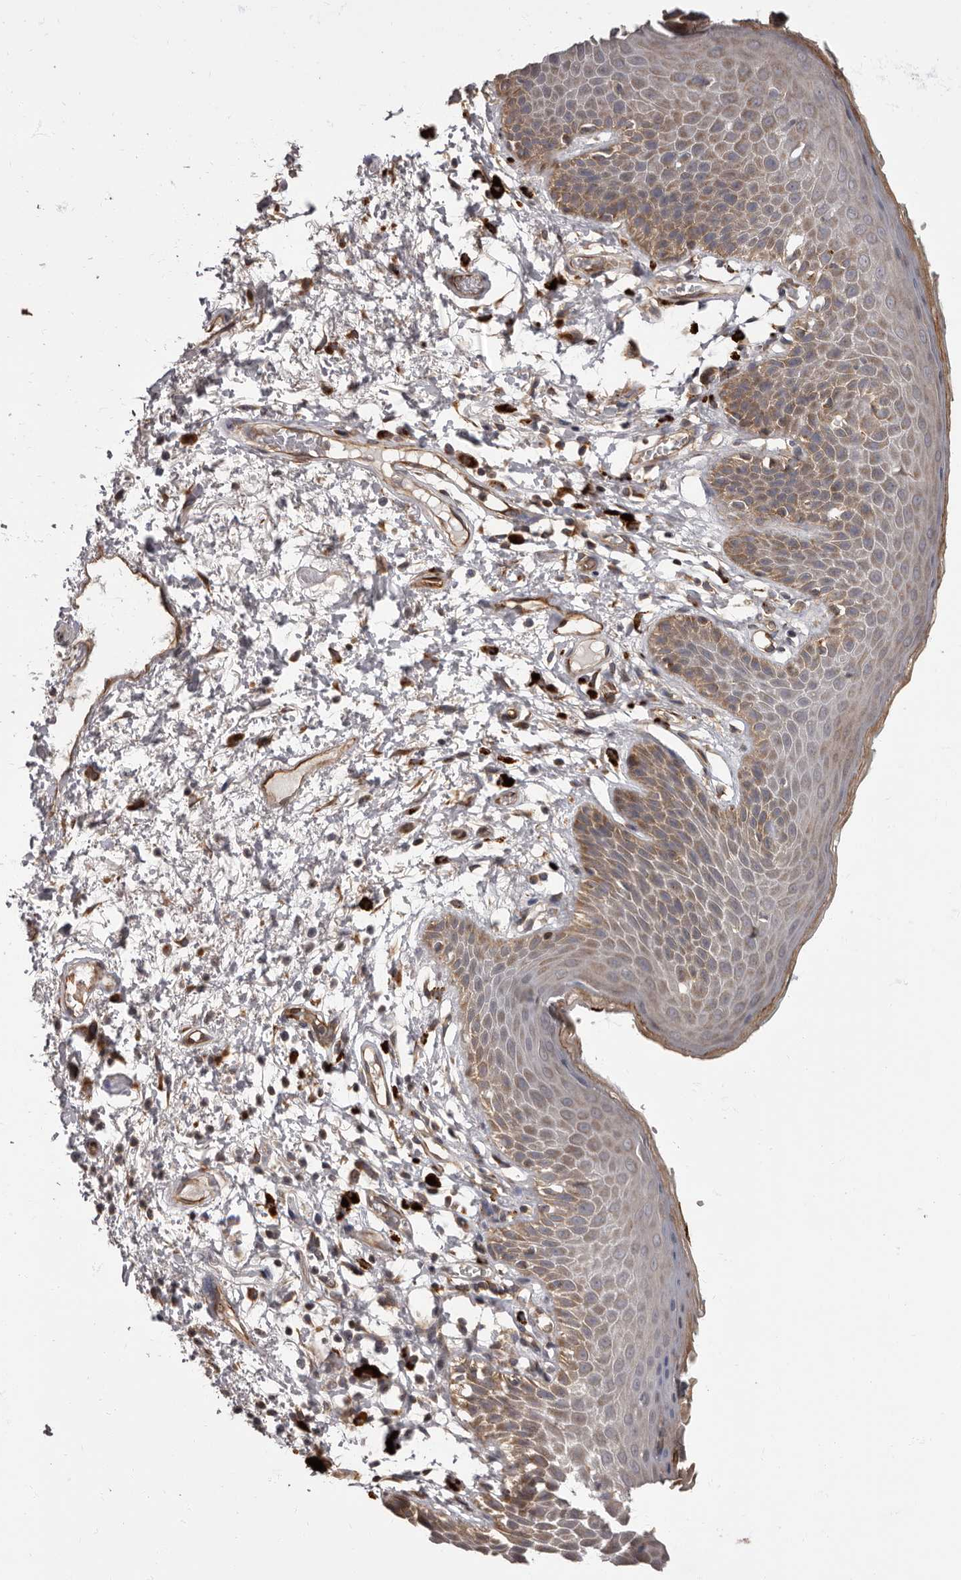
{"staining": {"intensity": "weak", "quantity": "25%-75%", "location": "cytoplasmic/membranous"}, "tissue": "skin", "cell_type": "Epidermal cells", "image_type": "normal", "snomed": [{"axis": "morphology", "description": "Normal tissue, NOS"}, {"axis": "topography", "description": "Anal"}], "caption": "Immunohistochemistry (IHC) photomicrograph of unremarkable skin: skin stained using IHC shows low levels of weak protein expression localized specifically in the cytoplasmic/membranous of epidermal cells, appearing as a cytoplasmic/membranous brown color.", "gene": "ADCY2", "patient": {"sex": "male", "age": 74}}